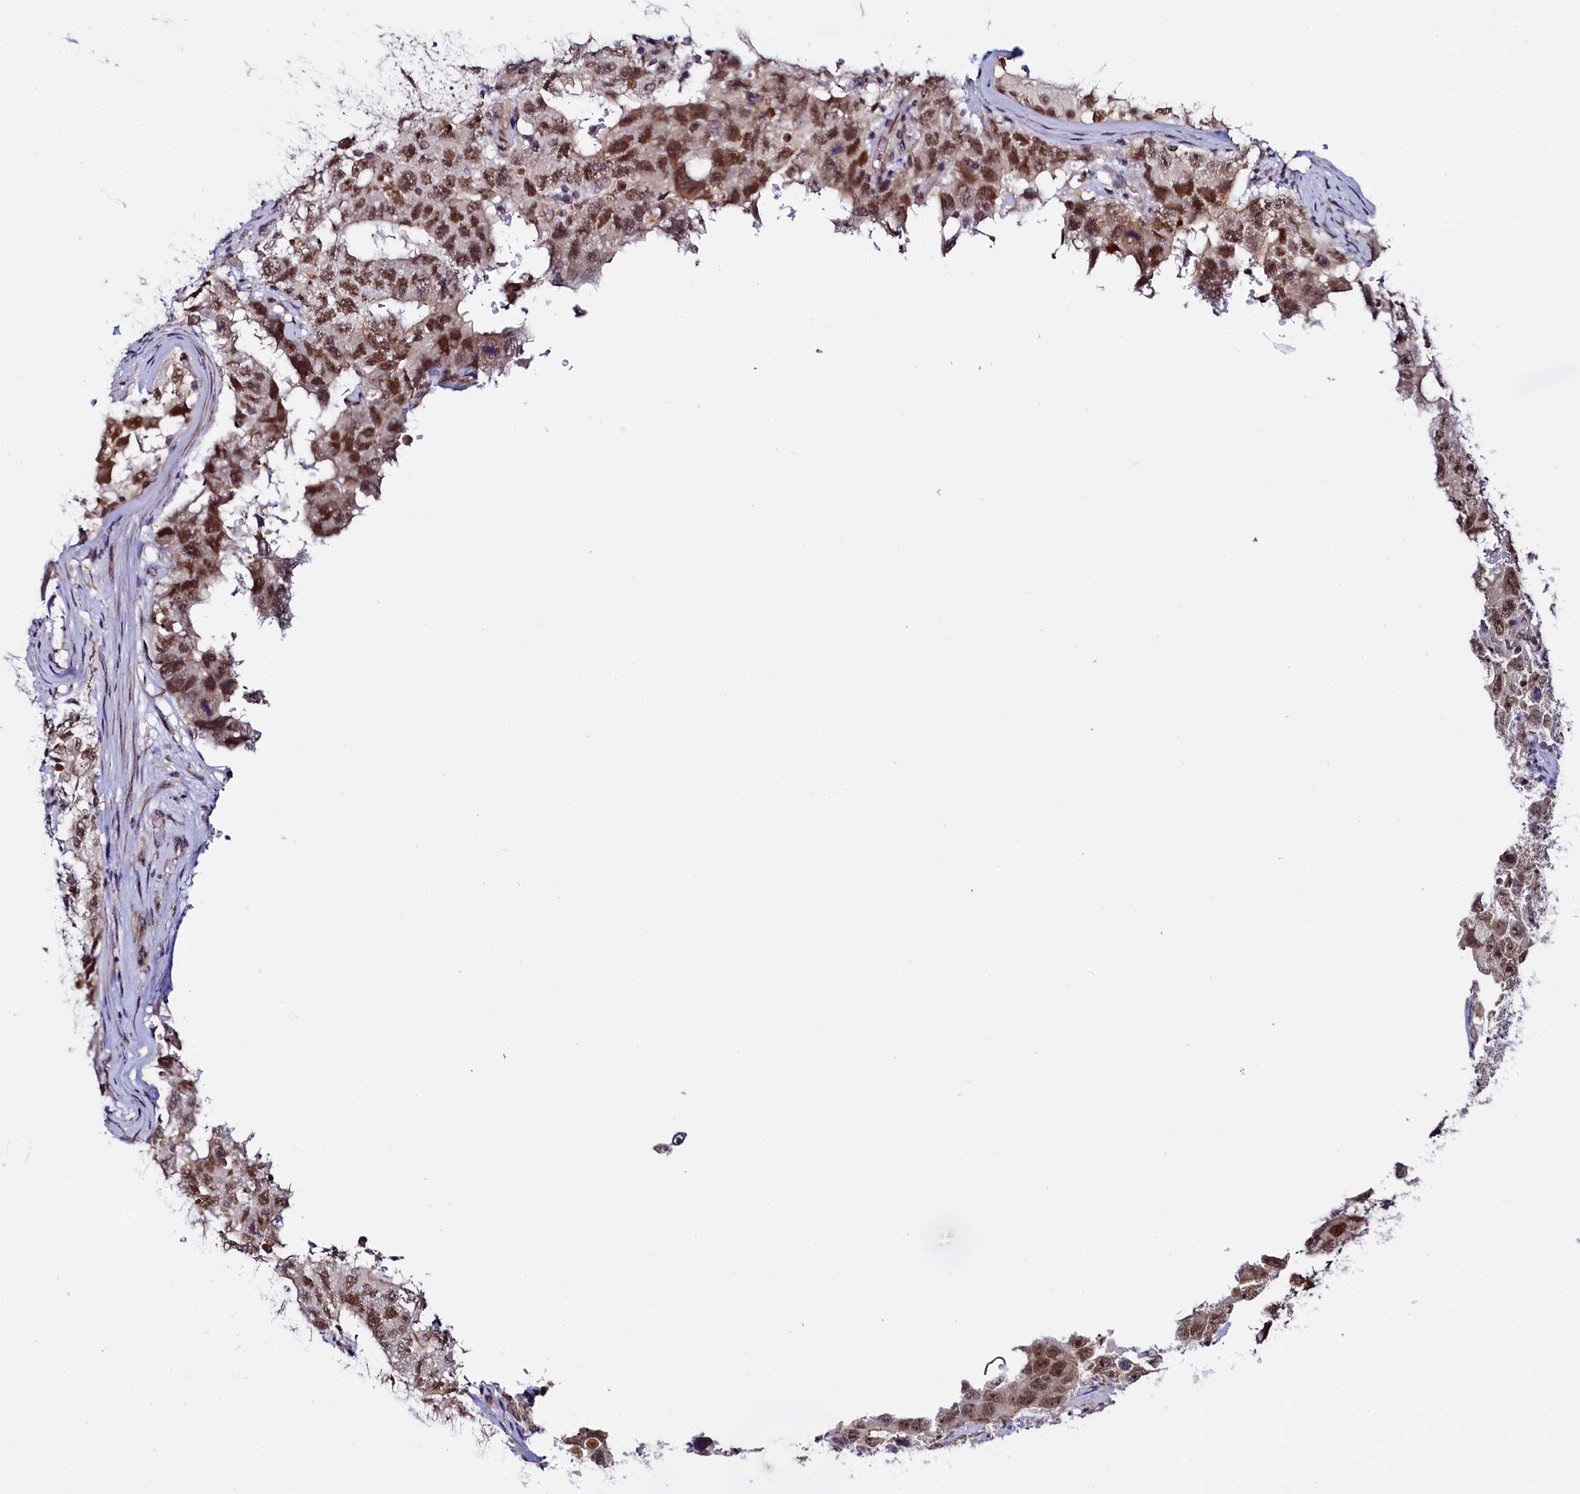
{"staining": {"intensity": "moderate", "quantity": ">75%", "location": "nuclear"}, "tissue": "testis cancer", "cell_type": "Tumor cells", "image_type": "cancer", "snomed": [{"axis": "morphology", "description": "Carcinoma, Embryonal, NOS"}, {"axis": "topography", "description": "Testis"}], "caption": "Testis cancer stained with DAB (3,3'-diaminobenzidine) immunohistochemistry (IHC) shows medium levels of moderate nuclear expression in about >75% of tumor cells.", "gene": "INTS14", "patient": {"sex": "male", "age": 17}}